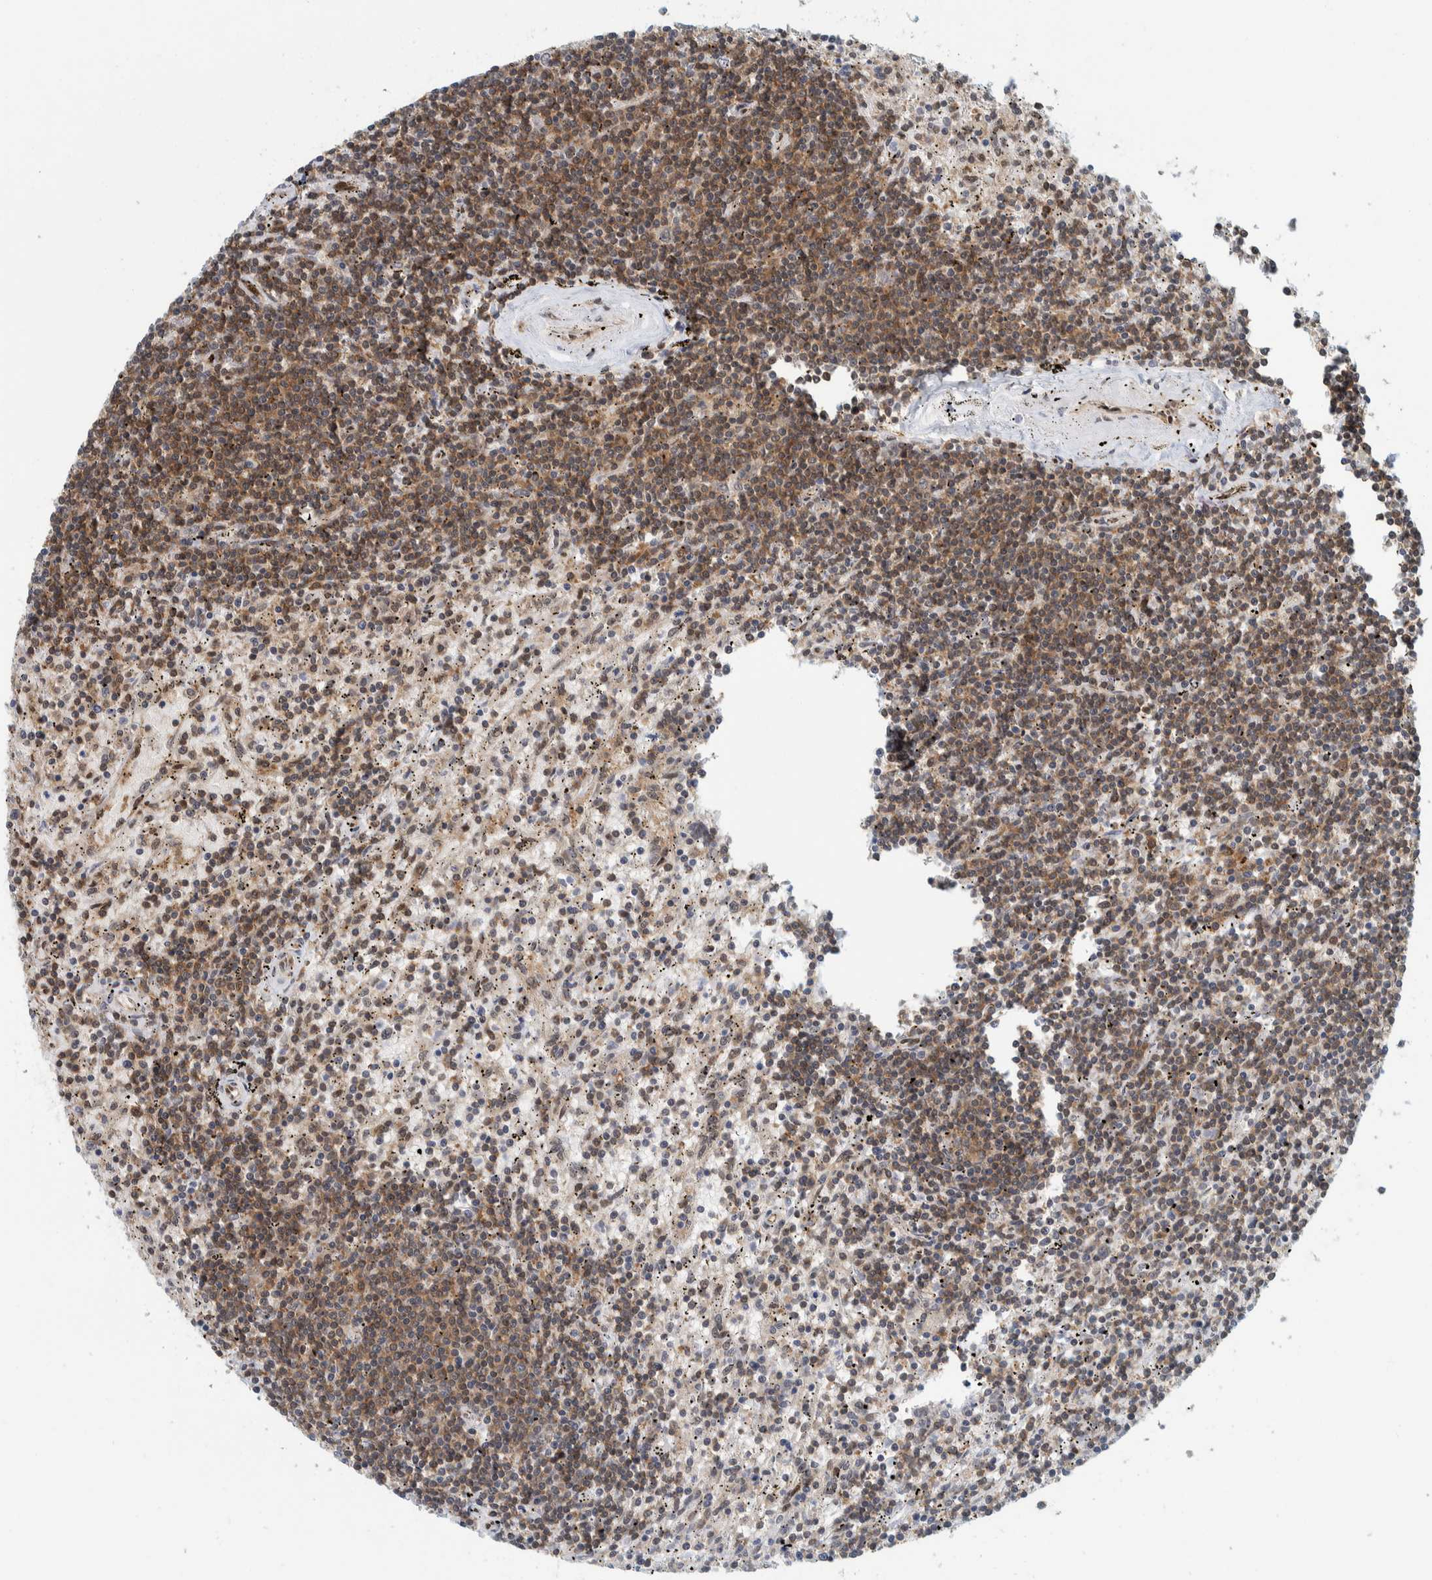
{"staining": {"intensity": "moderate", "quantity": ">75%", "location": "cytoplasmic/membranous"}, "tissue": "lymphoma", "cell_type": "Tumor cells", "image_type": "cancer", "snomed": [{"axis": "morphology", "description": "Malignant lymphoma, non-Hodgkin's type, Low grade"}, {"axis": "topography", "description": "Spleen"}], "caption": "Tumor cells show medium levels of moderate cytoplasmic/membranous expression in approximately >75% of cells in human lymphoma.", "gene": "COPS3", "patient": {"sex": "male", "age": 76}}